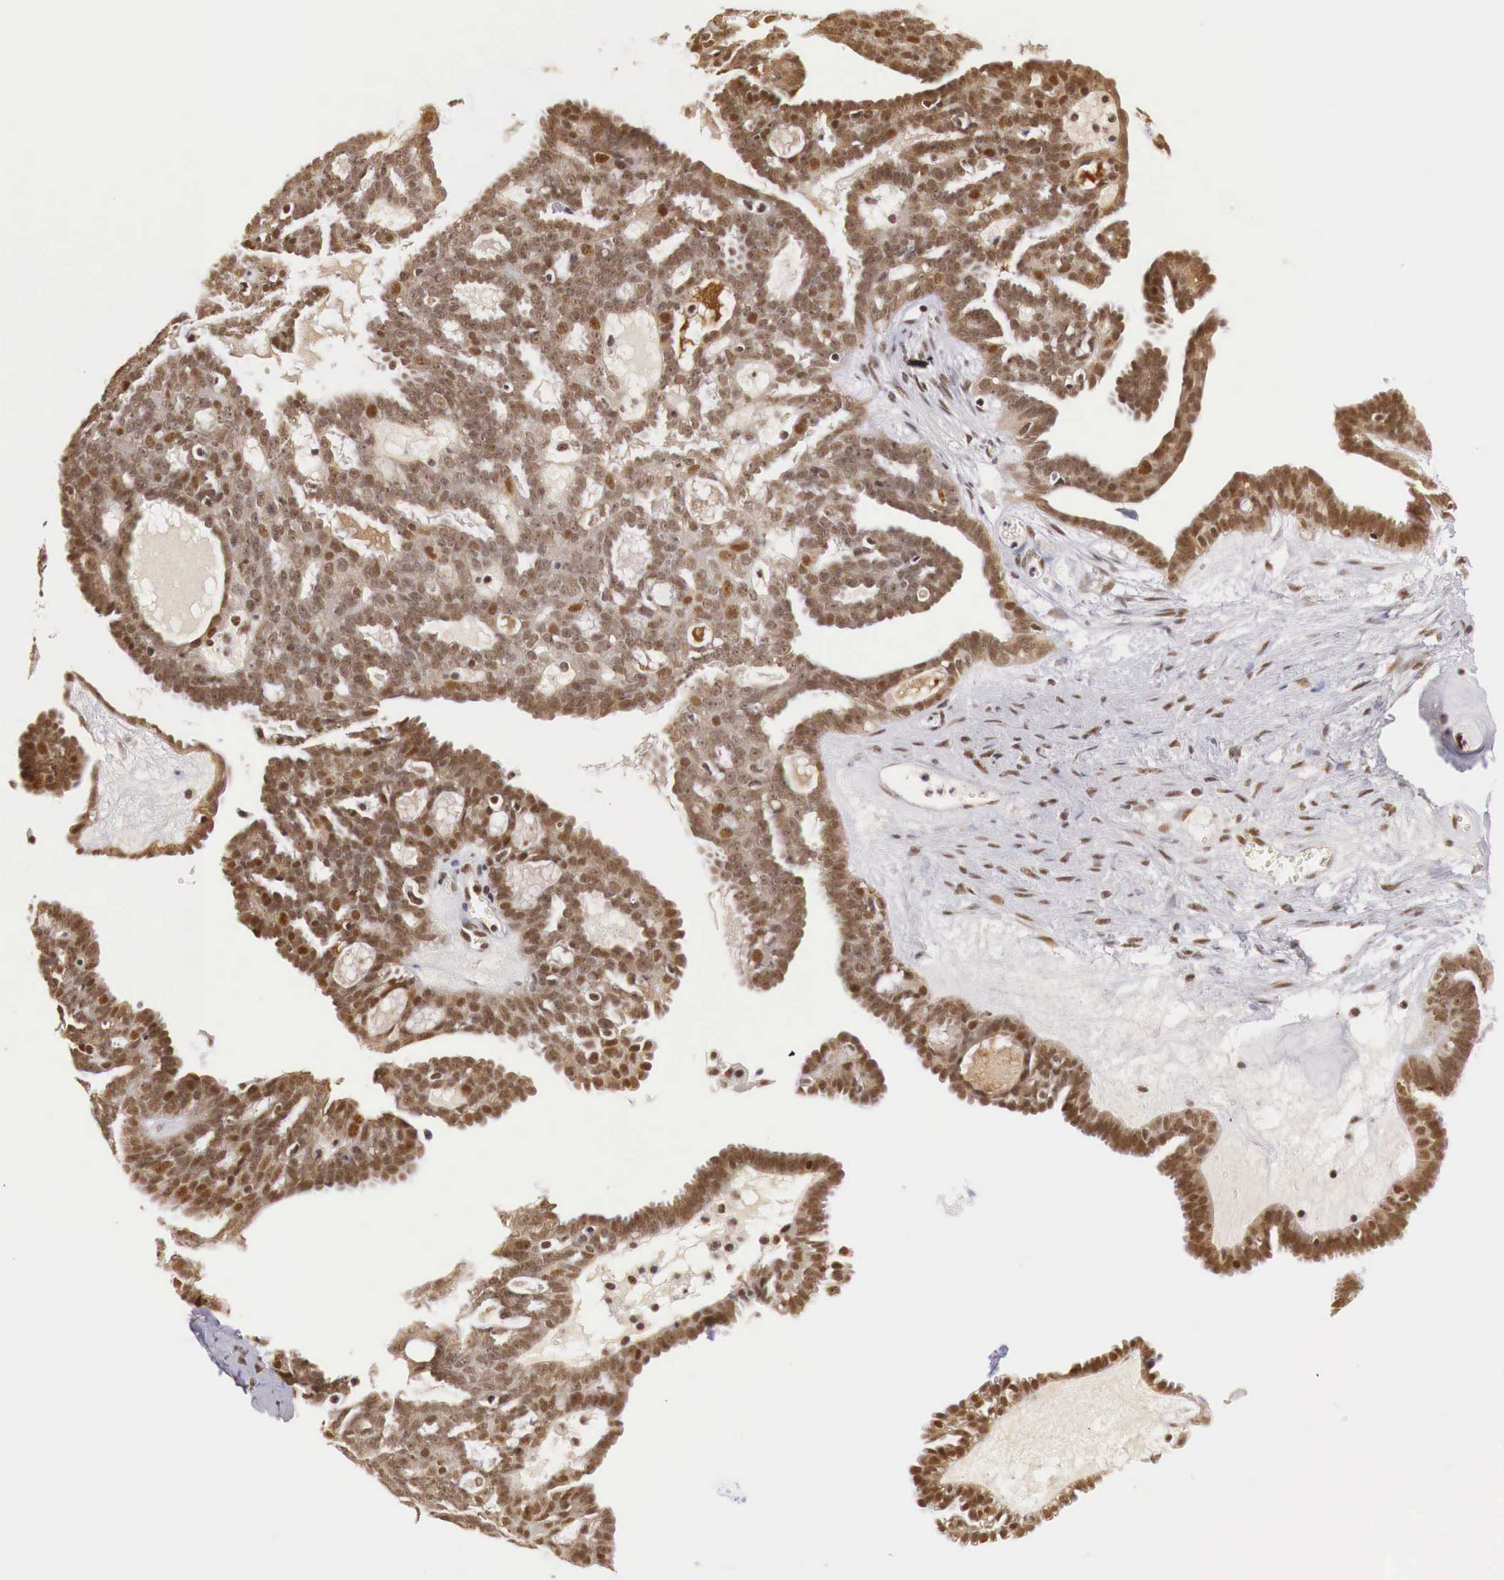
{"staining": {"intensity": "moderate", "quantity": ">75%", "location": "cytoplasmic/membranous,nuclear"}, "tissue": "ovarian cancer", "cell_type": "Tumor cells", "image_type": "cancer", "snomed": [{"axis": "morphology", "description": "Cystadenocarcinoma, serous, NOS"}, {"axis": "topography", "description": "Ovary"}], "caption": "Immunohistochemistry (IHC) histopathology image of neoplastic tissue: ovarian cancer stained using immunohistochemistry (IHC) demonstrates medium levels of moderate protein expression localized specifically in the cytoplasmic/membranous and nuclear of tumor cells, appearing as a cytoplasmic/membranous and nuclear brown color.", "gene": "GPKOW", "patient": {"sex": "female", "age": 71}}